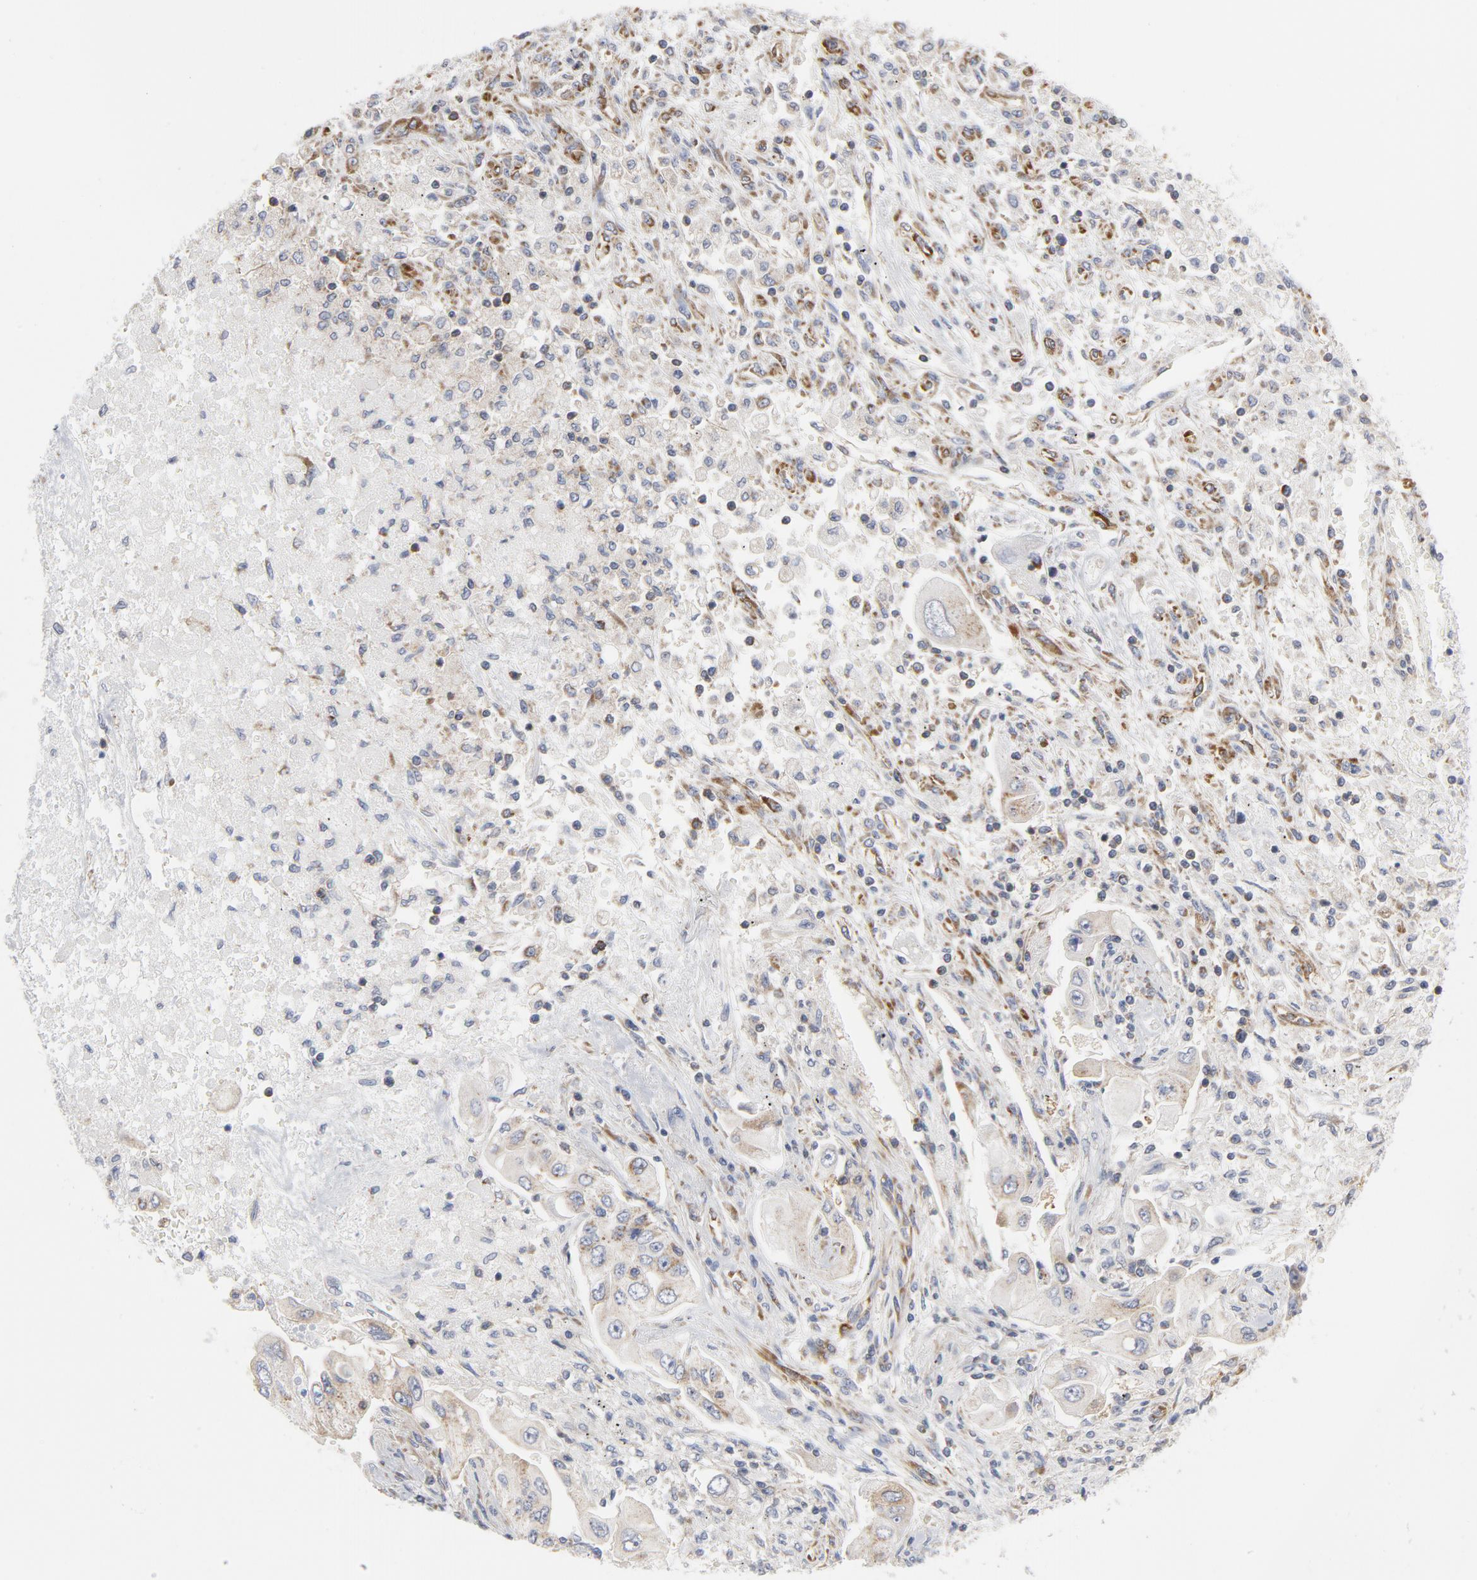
{"staining": {"intensity": "weak", "quantity": ">75%", "location": "cytoplasmic/membranous"}, "tissue": "lung cancer", "cell_type": "Tumor cells", "image_type": "cancer", "snomed": [{"axis": "morphology", "description": "Adenocarcinoma, NOS"}, {"axis": "topography", "description": "Lung"}], "caption": "The immunohistochemical stain shows weak cytoplasmic/membranous positivity in tumor cells of lung cancer tissue.", "gene": "OXA1L", "patient": {"sex": "male", "age": 84}}